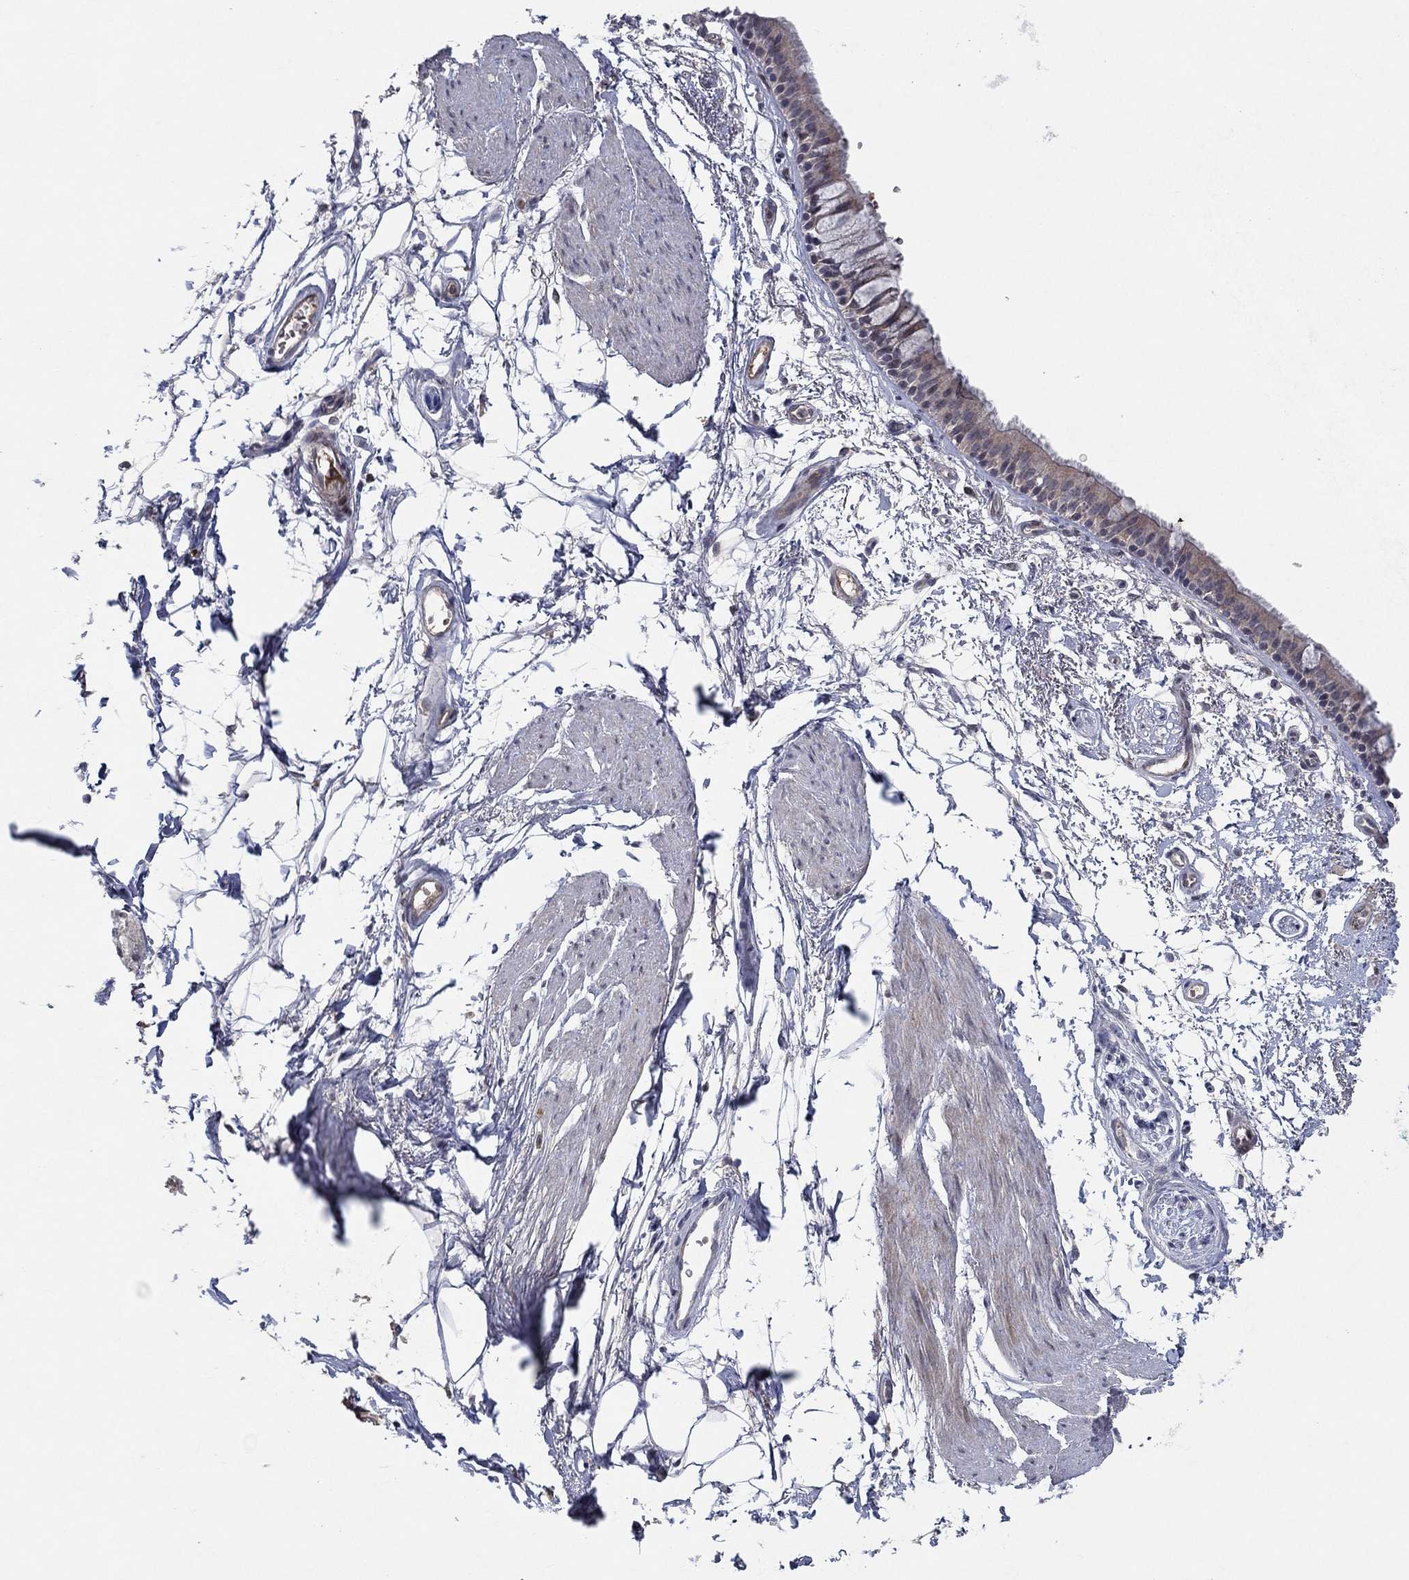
{"staining": {"intensity": "weak", "quantity": ">75%", "location": "cytoplasmic/membranous"}, "tissue": "bronchus", "cell_type": "Respiratory epithelial cells", "image_type": "normal", "snomed": [{"axis": "morphology", "description": "Normal tissue, NOS"}, {"axis": "topography", "description": "Cartilage tissue"}, {"axis": "topography", "description": "Bronchus"}], "caption": "Unremarkable bronchus displays weak cytoplasmic/membranous positivity in approximately >75% of respiratory epithelial cells, visualized by immunohistochemistry. (brown staining indicates protein expression, while blue staining denotes nuclei).", "gene": "IL4", "patient": {"sex": "male", "age": 66}}